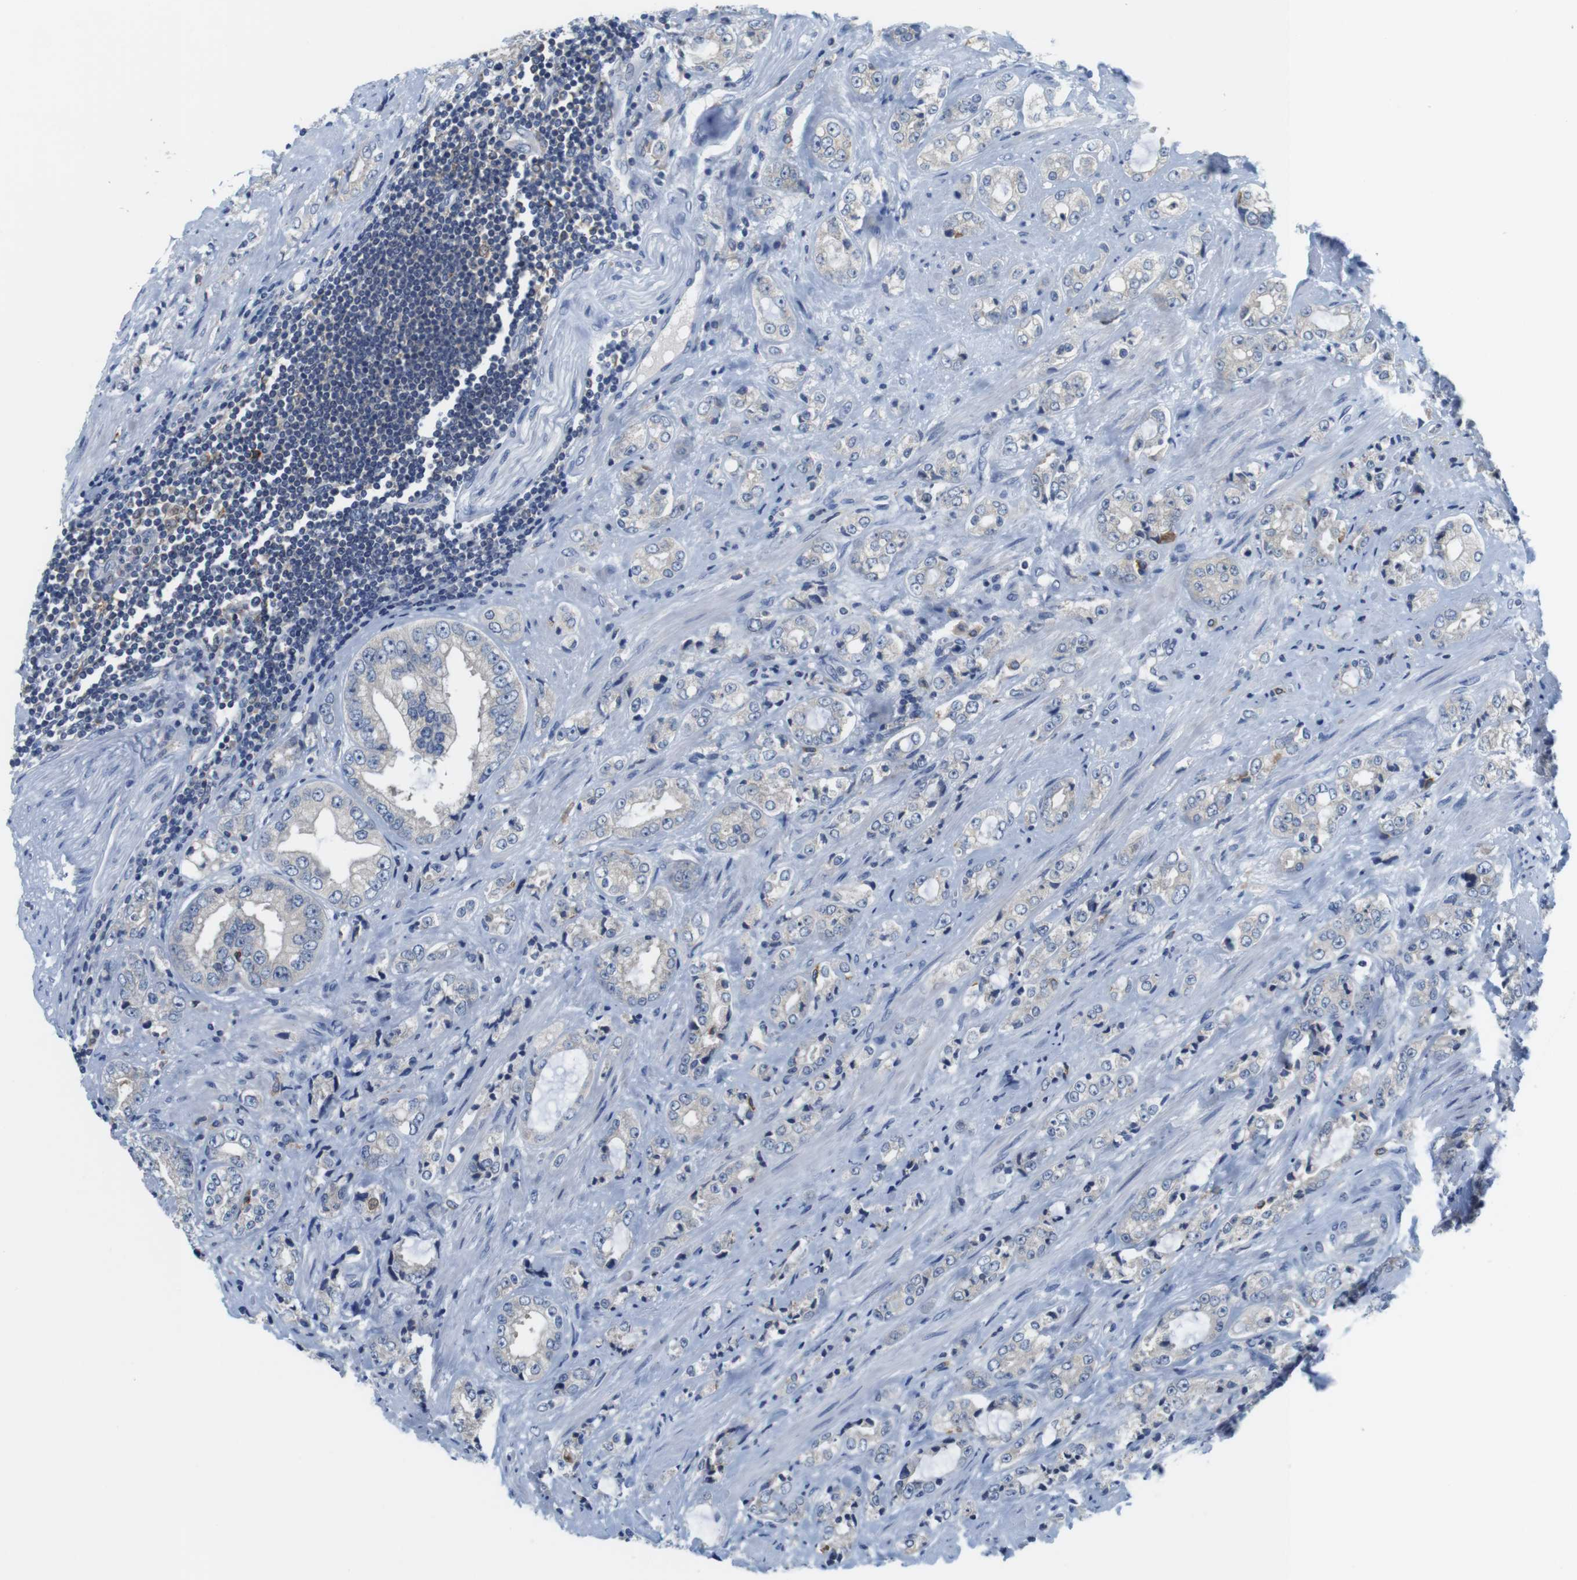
{"staining": {"intensity": "negative", "quantity": "none", "location": "none"}, "tissue": "prostate cancer", "cell_type": "Tumor cells", "image_type": "cancer", "snomed": [{"axis": "morphology", "description": "Adenocarcinoma, High grade"}, {"axis": "topography", "description": "Prostate"}], "caption": "This is an immunohistochemistry (IHC) image of human prostate cancer (high-grade adenocarcinoma). There is no expression in tumor cells.", "gene": "CNGA2", "patient": {"sex": "male", "age": 61}}